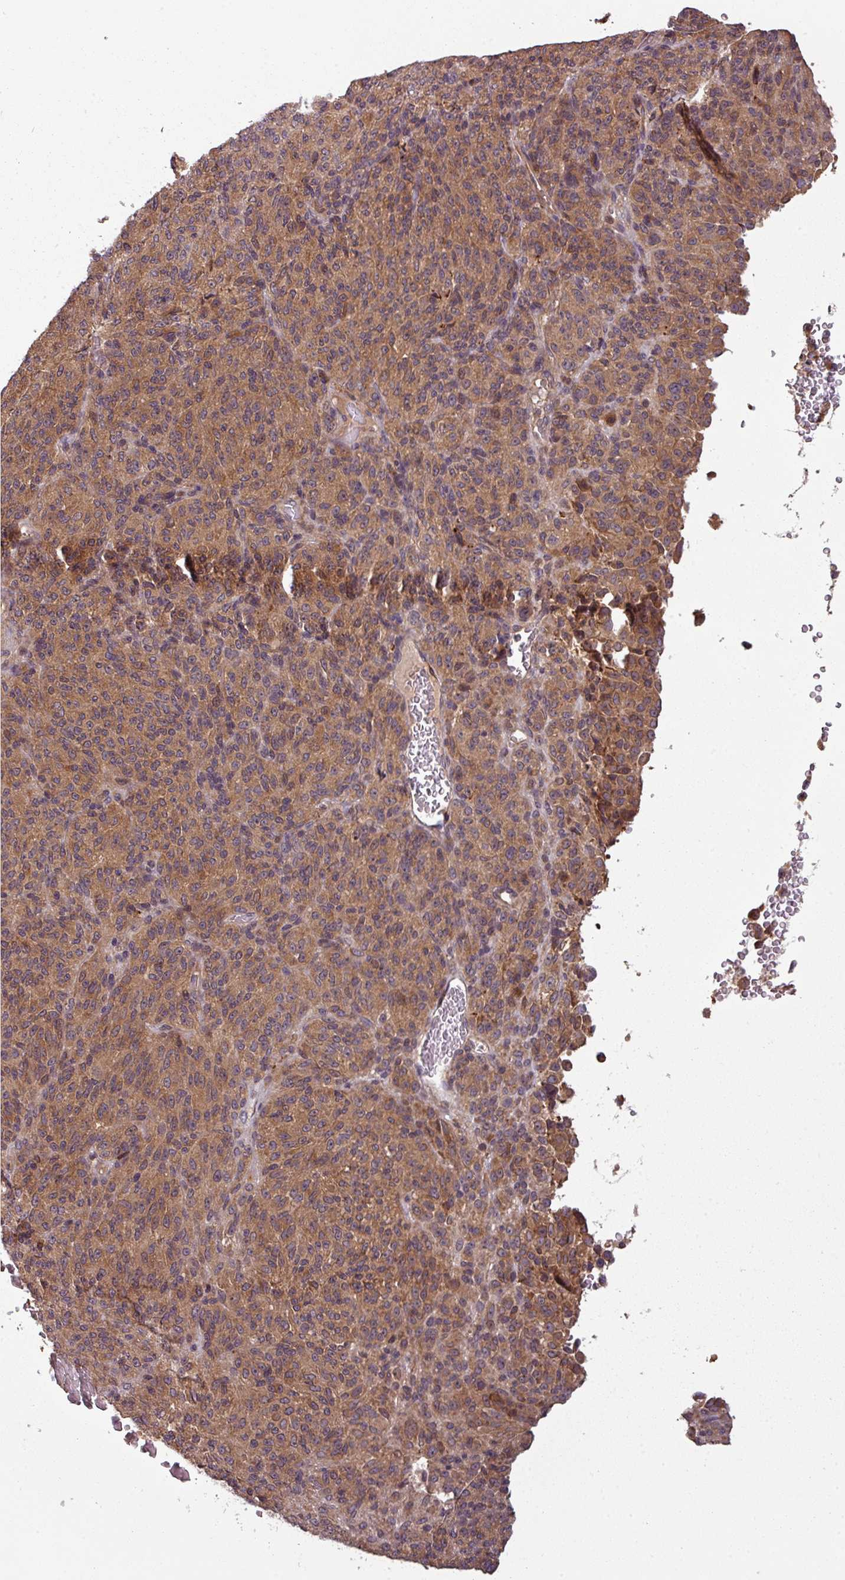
{"staining": {"intensity": "moderate", "quantity": ">75%", "location": "cytoplasmic/membranous"}, "tissue": "melanoma", "cell_type": "Tumor cells", "image_type": "cancer", "snomed": [{"axis": "morphology", "description": "Malignant melanoma, Metastatic site"}, {"axis": "topography", "description": "Brain"}], "caption": "The histopathology image shows a brown stain indicating the presence of a protein in the cytoplasmic/membranous of tumor cells in melanoma.", "gene": "GSKIP", "patient": {"sex": "female", "age": 56}}